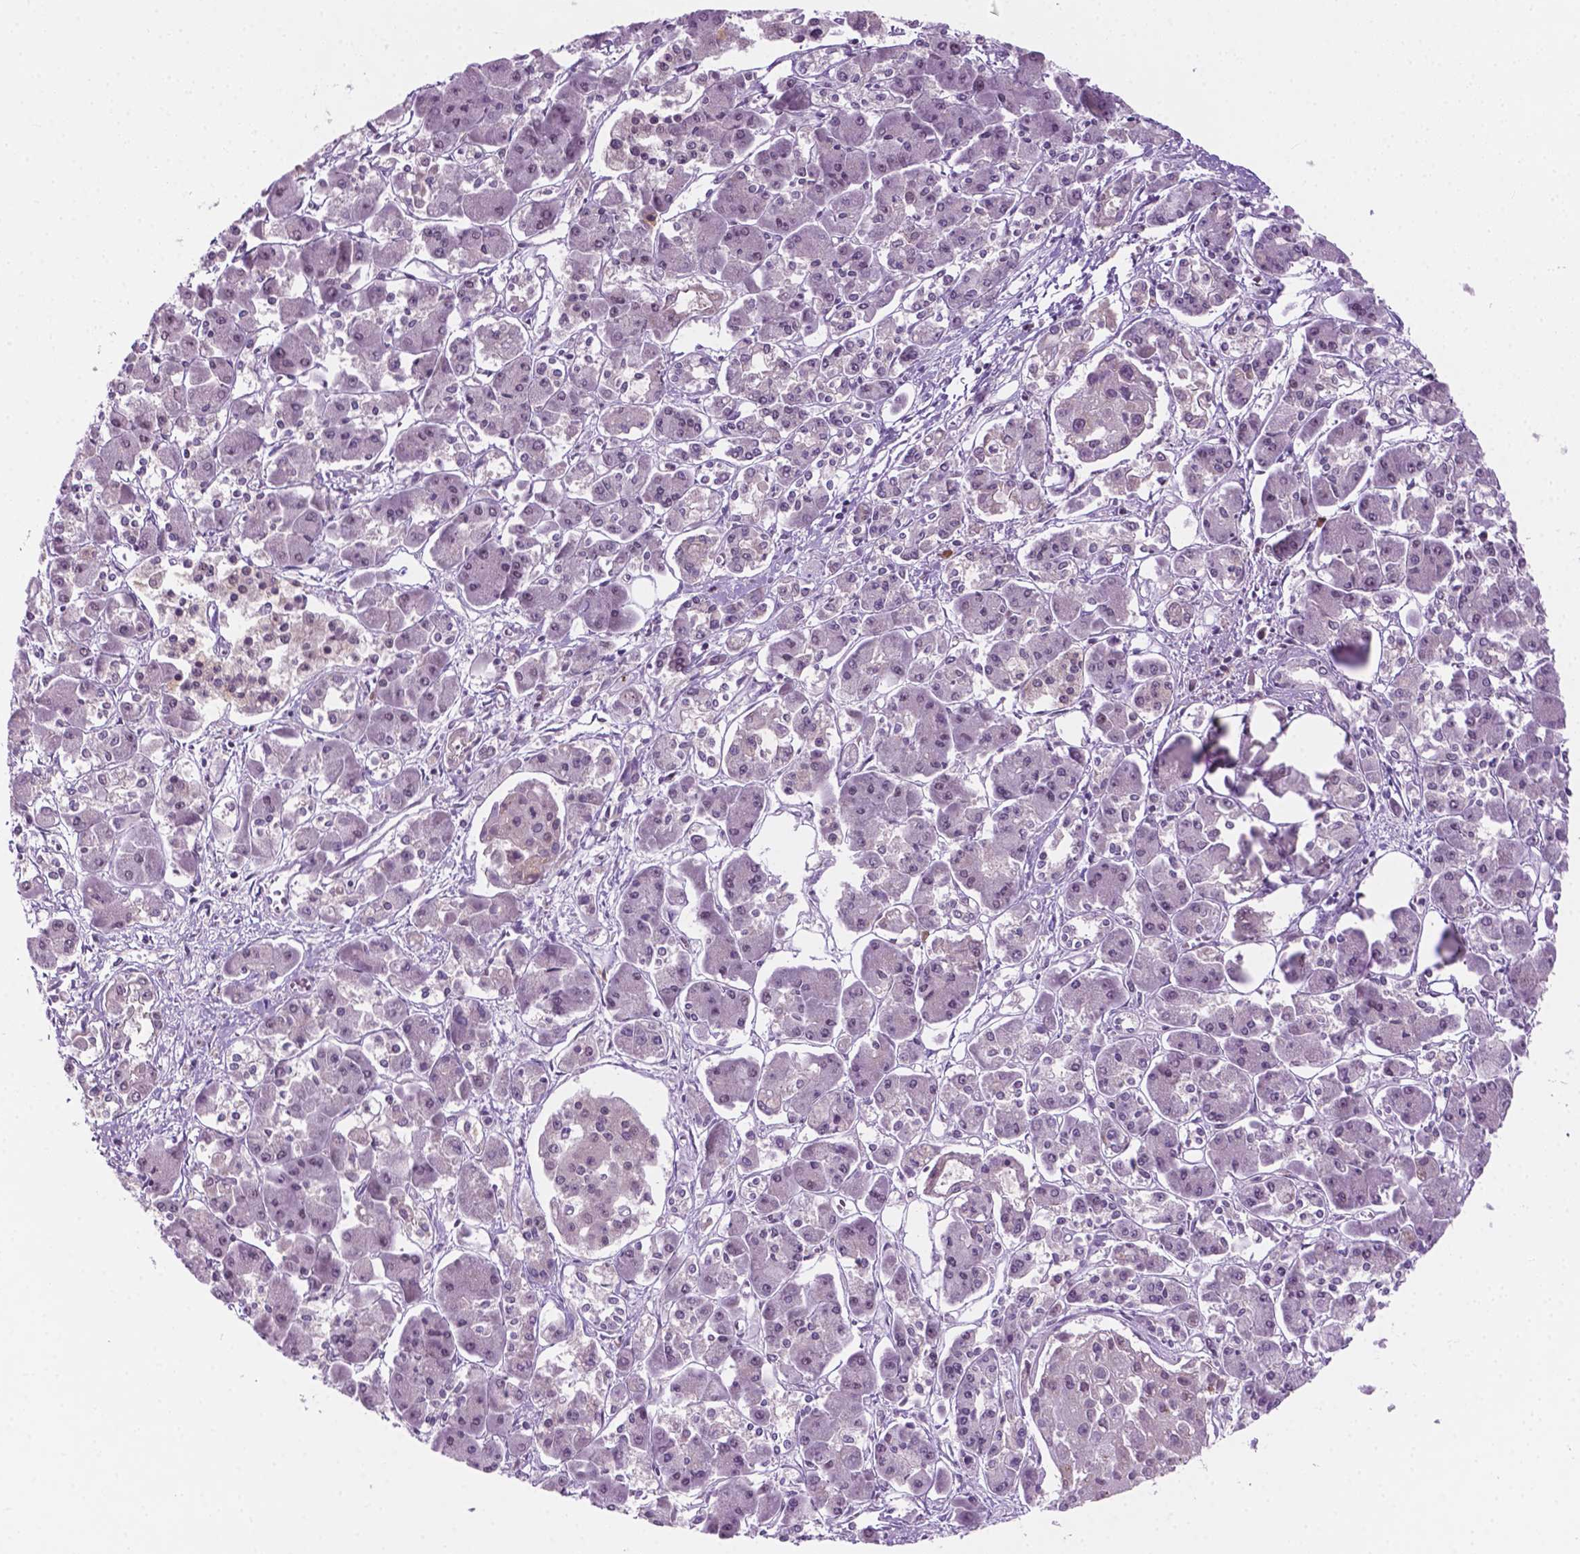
{"staining": {"intensity": "negative", "quantity": "none", "location": "none"}, "tissue": "pancreatic cancer", "cell_type": "Tumor cells", "image_type": "cancer", "snomed": [{"axis": "morphology", "description": "Adenocarcinoma, NOS"}, {"axis": "topography", "description": "Pancreas"}], "caption": "A histopathology image of human pancreatic cancer (adenocarcinoma) is negative for staining in tumor cells. (DAB immunohistochemistry (IHC) with hematoxylin counter stain).", "gene": "PHAX", "patient": {"sex": "male", "age": 85}}